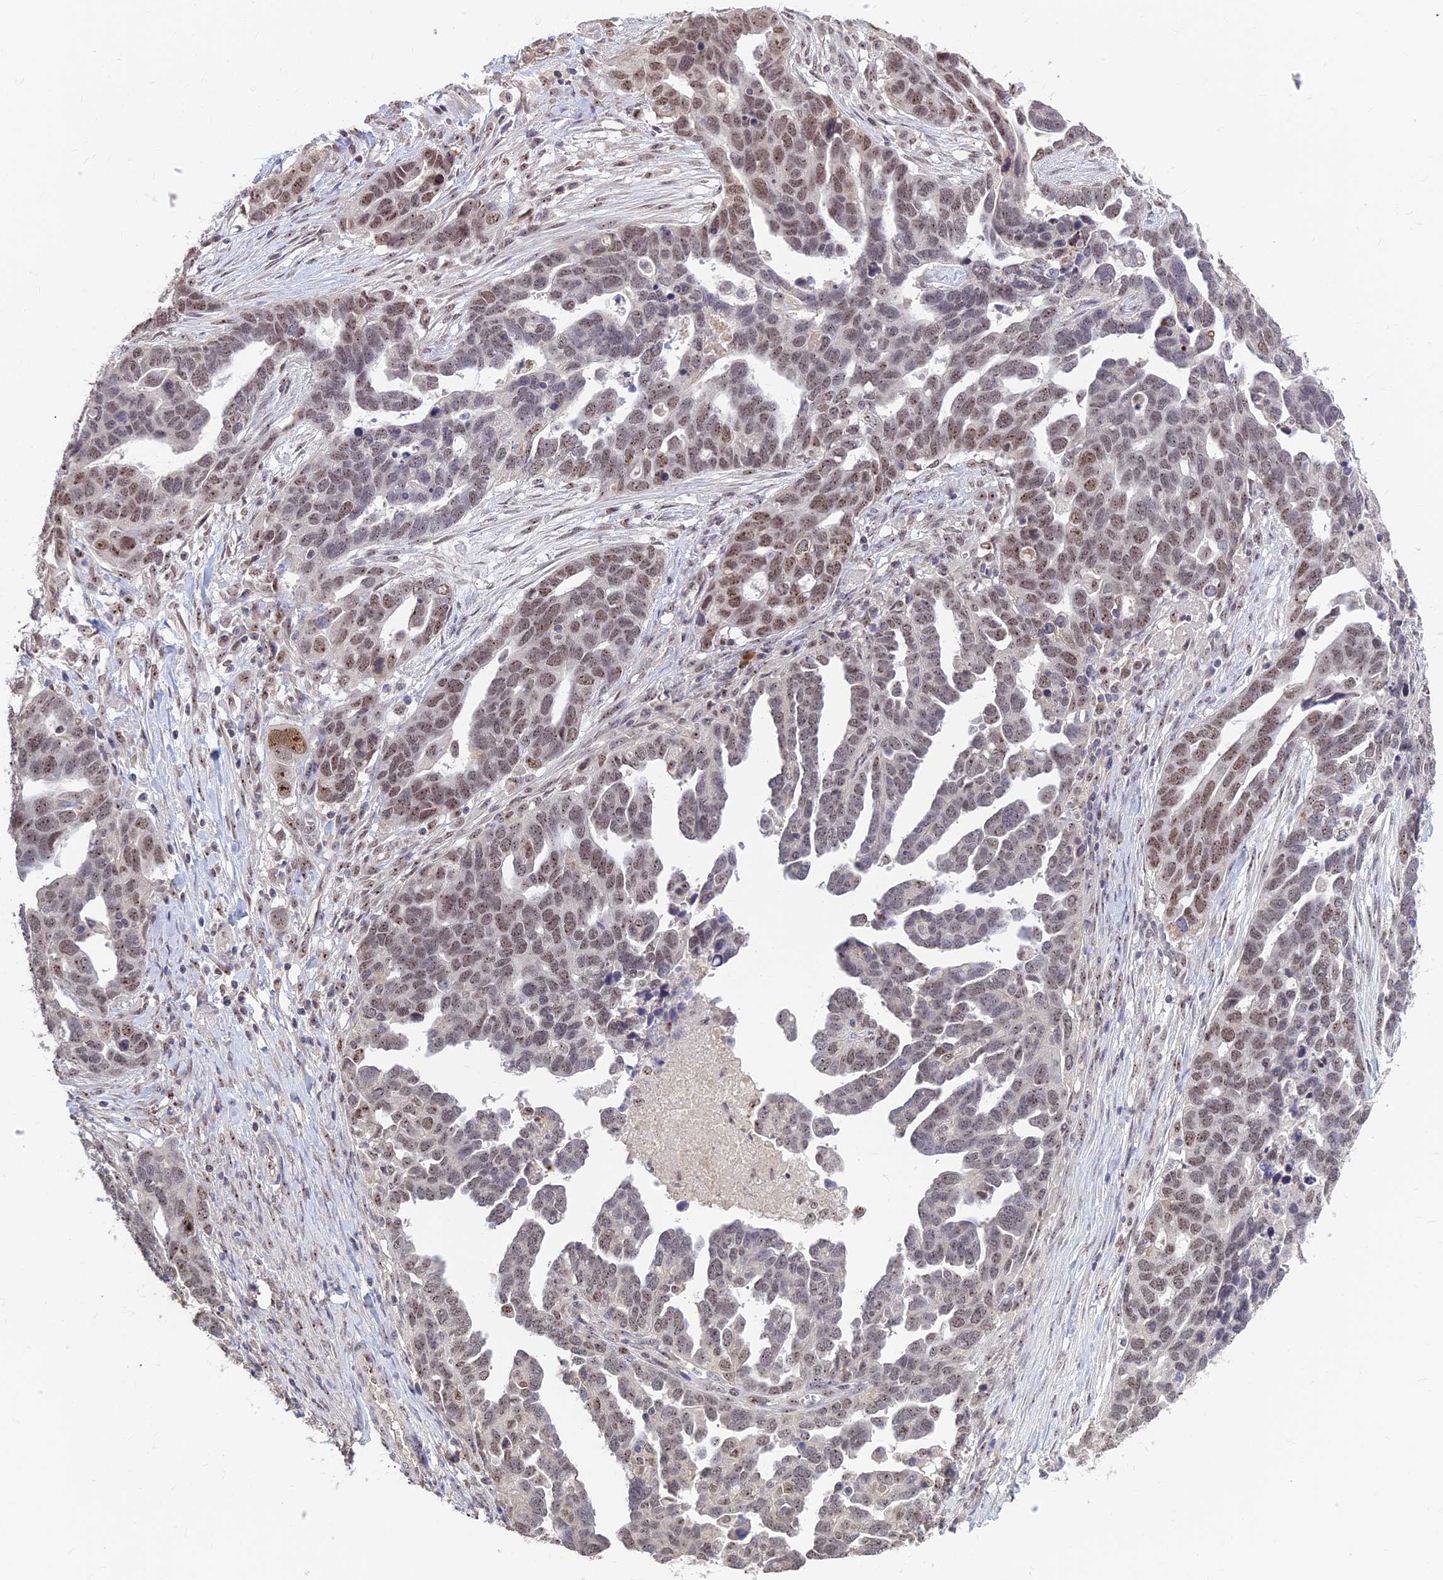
{"staining": {"intensity": "moderate", "quantity": "<25%", "location": "nuclear"}, "tissue": "ovarian cancer", "cell_type": "Tumor cells", "image_type": "cancer", "snomed": [{"axis": "morphology", "description": "Cystadenocarcinoma, serous, NOS"}, {"axis": "topography", "description": "Ovary"}], "caption": "Approximately <25% of tumor cells in human serous cystadenocarcinoma (ovarian) demonstrate moderate nuclear protein positivity as visualized by brown immunohistochemical staining.", "gene": "POLR1G", "patient": {"sex": "female", "age": 54}}